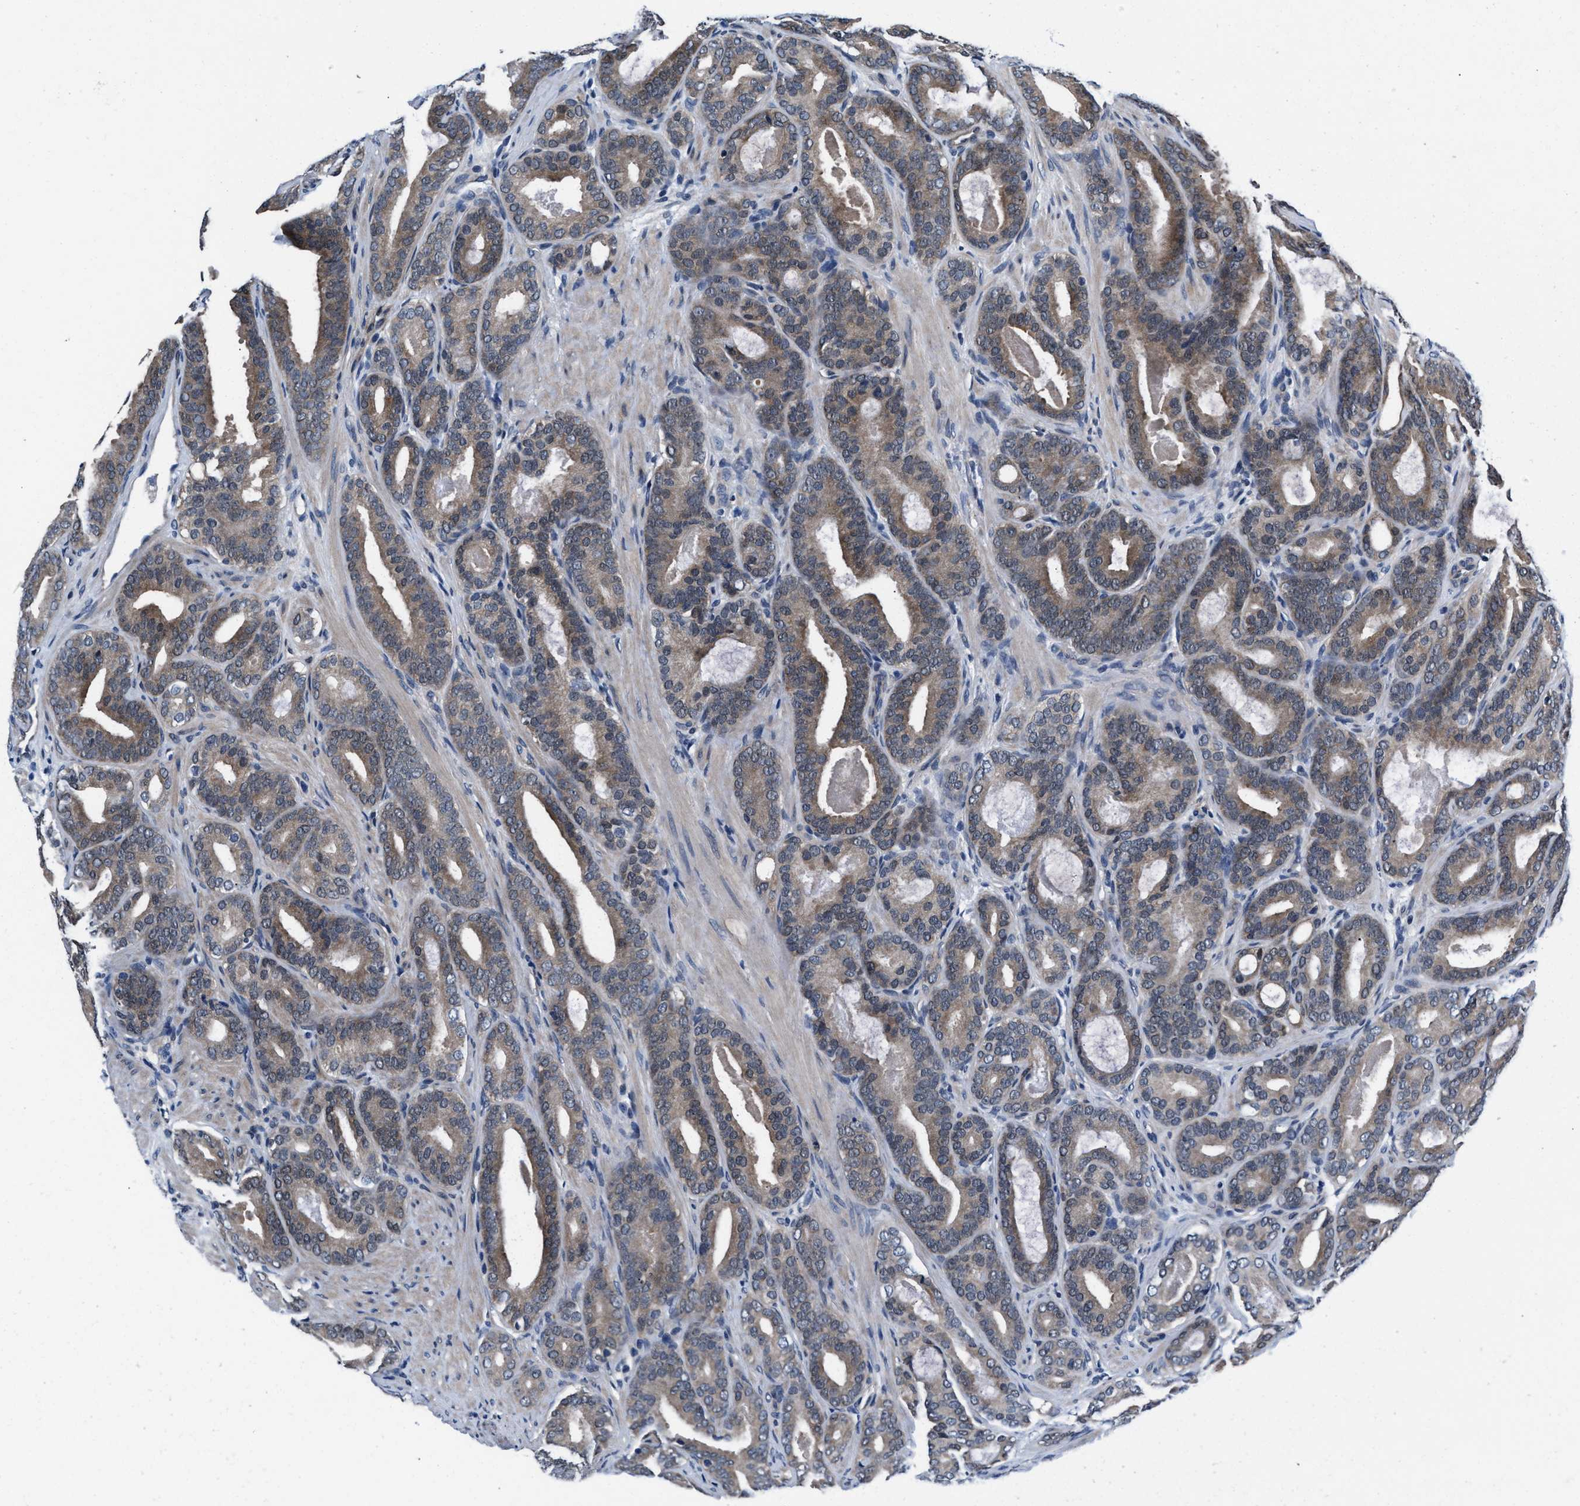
{"staining": {"intensity": "weak", "quantity": ">75%", "location": "cytoplasmic/membranous"}, "tissue": "prostate cancer", "cell_type": "Tumor cells", "image_type": "cancer", "snomed": [{"axis": "morphology", "description": "Adenocarcinoma, High grade"}, {"axis": "topography", "description": "Prostate"}], "caption": "Immunohistochemical staining of human prostate cancer (adenocarcinoma (high-grade)) displays weak cytoplasmic/membranous protein staining in approximately >75% of tumor cells.", "gene": "PRPSAP2", "patient": {"sex": "male", "age": 60}}